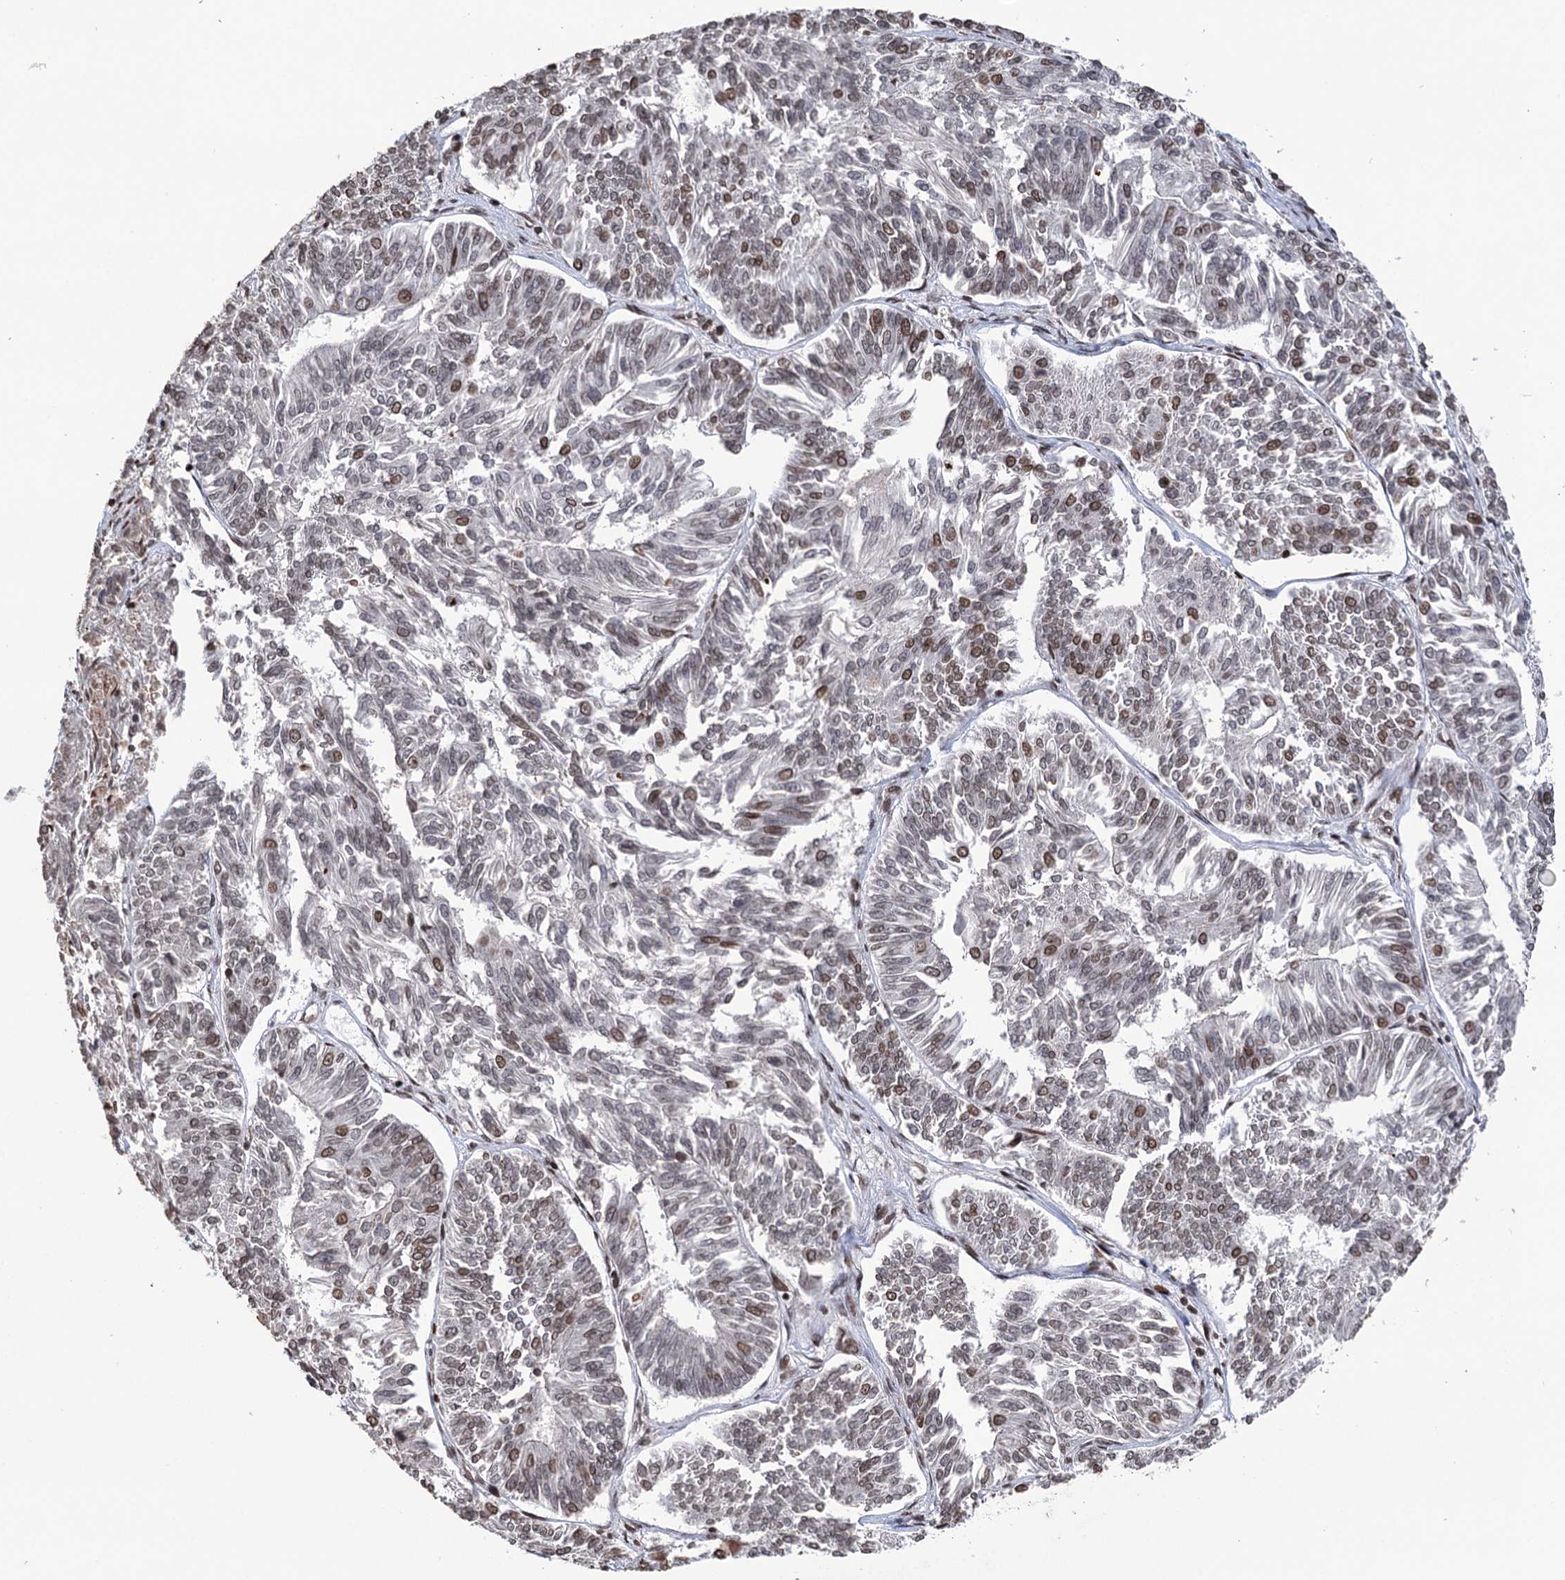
{"staining": {"intensity": "moderate", "quantity": "<25%", "location": "nuclear"}, "tissue": "endometrial cancer", "cell_type": "Tumor cells", "image_type": "cancer", "snomed": [{"axis": "morphology", "description": "Adenocarcinoma, NOS"}, {"axis": "topography", "description": "Endometrium"}], "caption": "IHC histopathology image of endometrial cancer stained for a protein (brown), which displays low levels of moderate nuclear staining in approximately <25% of tumor cells.", "gene": "CCDC77", "patient": {"sex": "female", "age": 58}}